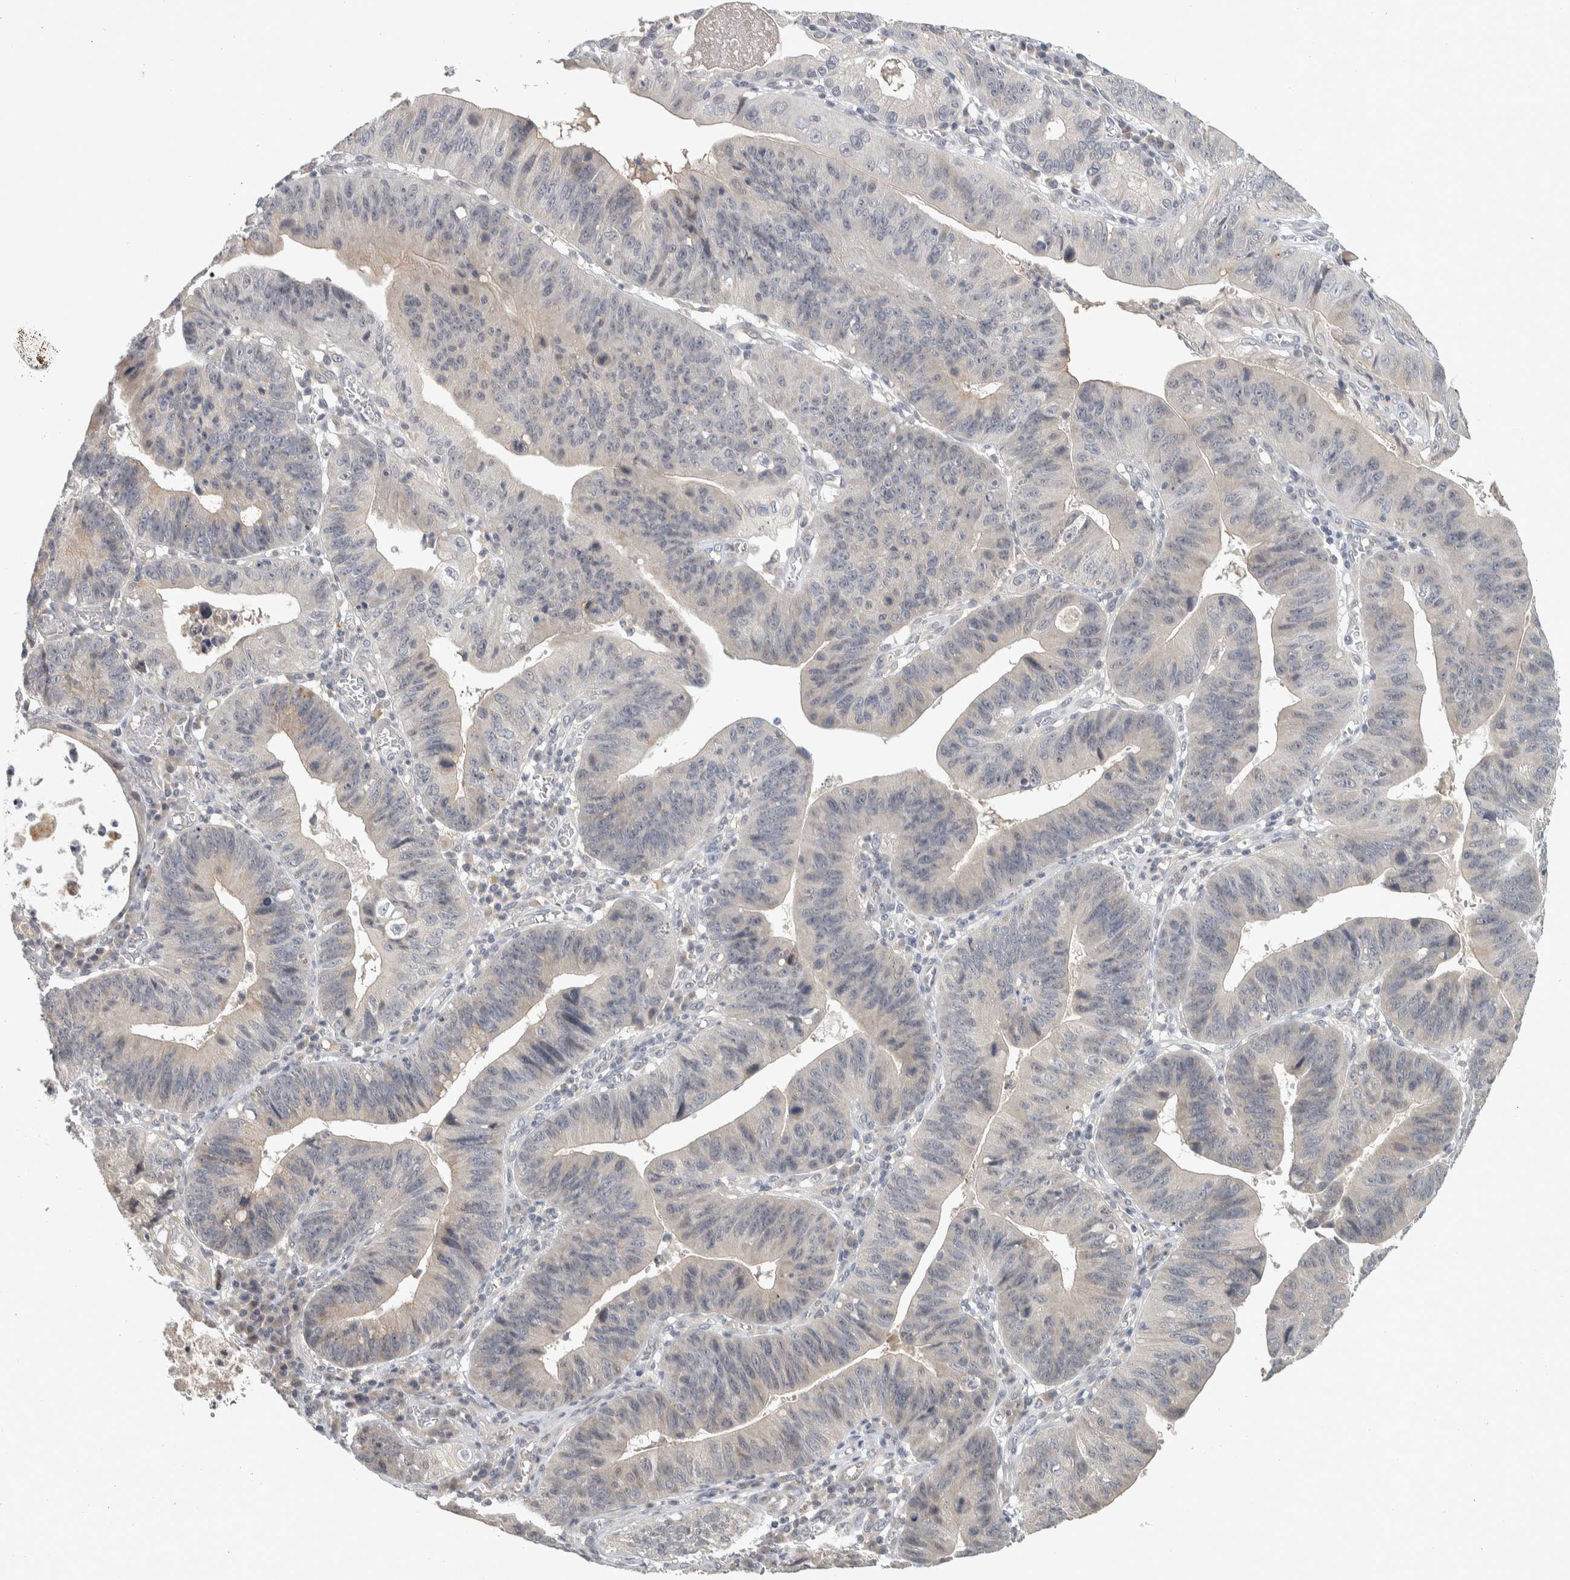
{"staining": {"intensity": "negative", "quantity": "none", "location": "none"}, "tissue": "stomach cancer", "cell_type": "Tumor cells", "image_type": "cancer", "snomed": [{"axis": "morphology", "description": "Adenocarcinoma, NOS"}, {"axis": "topography", "description": "Stomach"}], "caption": "High magnification brightfield microscopy of adenocarcinoma (stomach) stained with DAB (3,3'-diaminobenzidine) (brown) and counterstained with hematoxylin (blue): tumor cells show no significant positivity.", "gene": "AFP", "patient": {"sex": "male", "age": 59}}